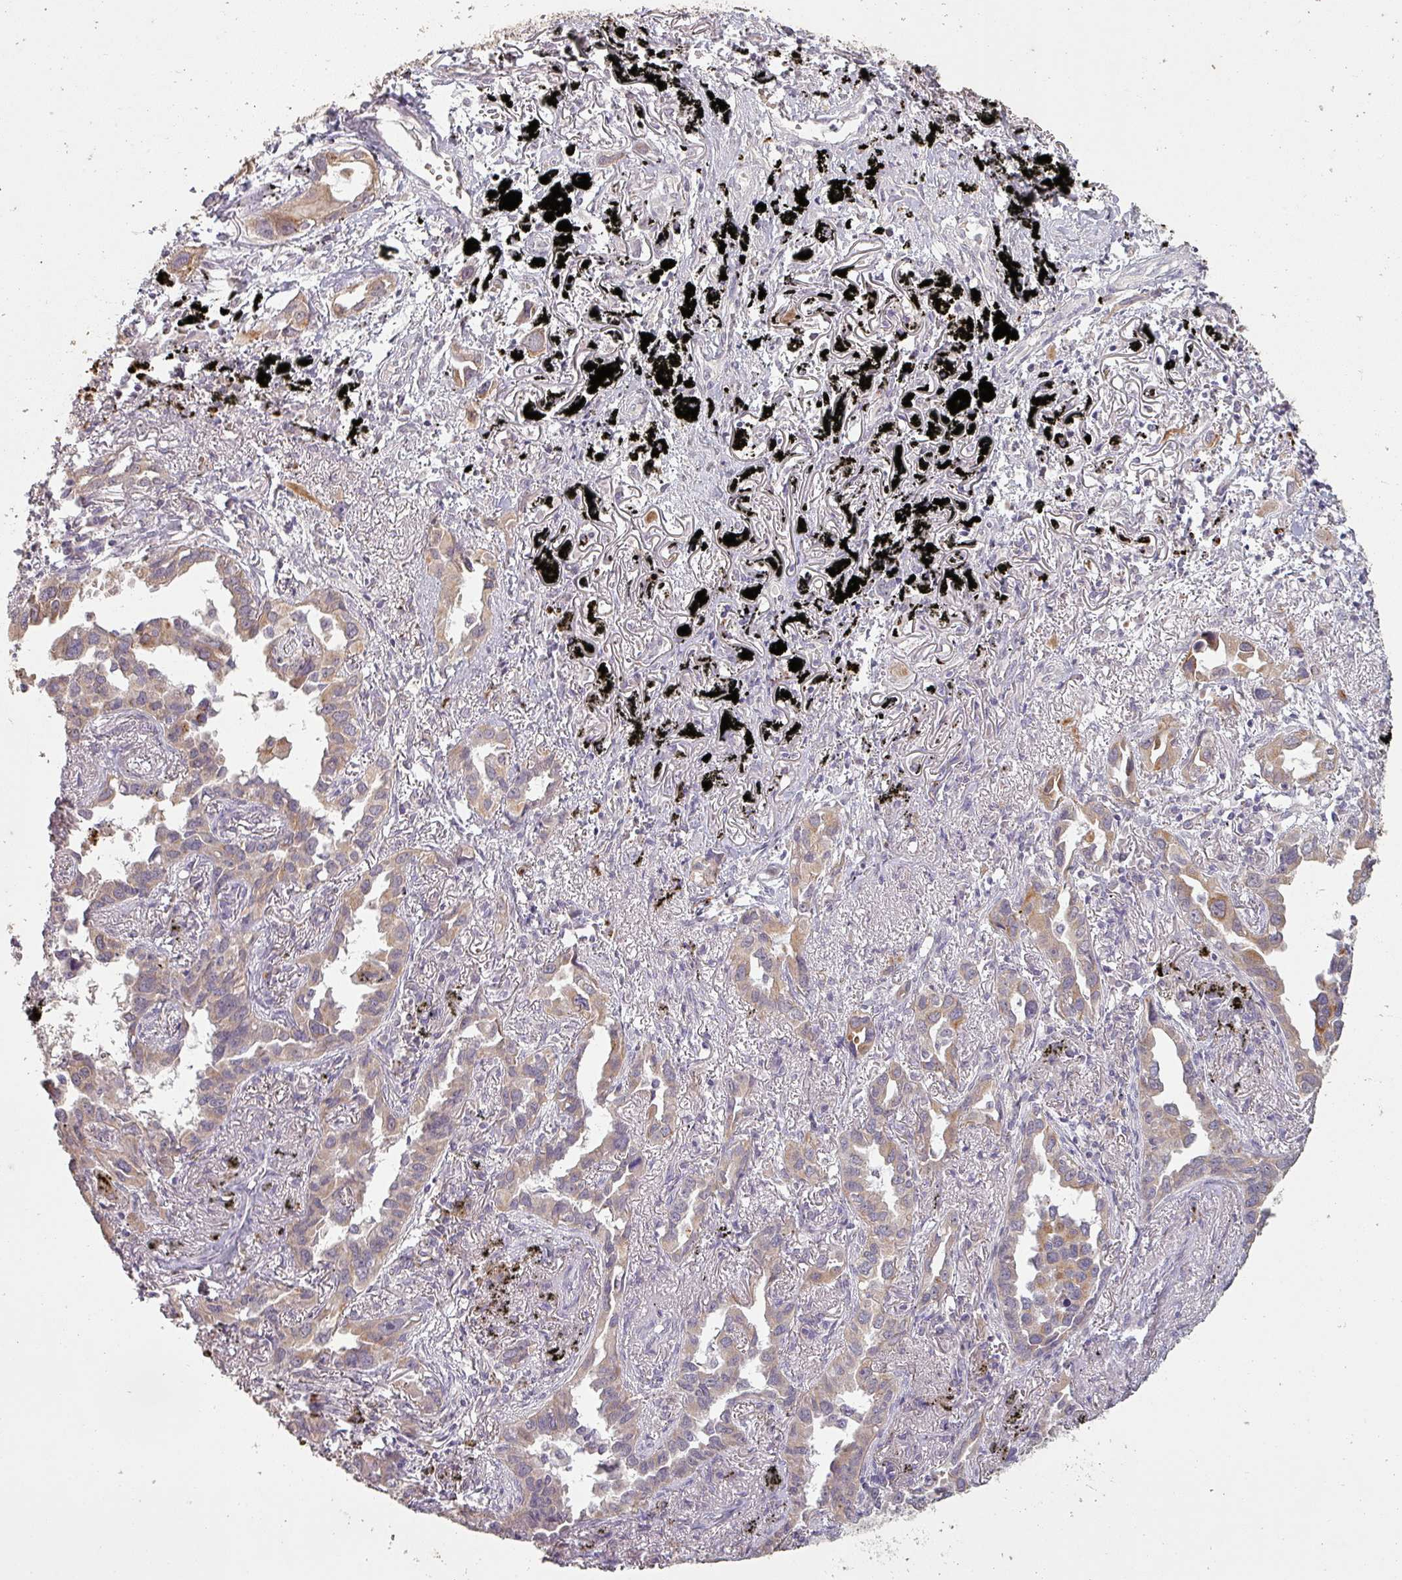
{"staining": {"intensity": "weak", "quantity": ">75%", "location": "cytoplasmic/membranous"}, "tissue": "lung cancer", "cell_type": "Tumor cells", "image_type": "cancer", "snomed": [{"axis": "morphology", "description": "Adenocarcinoma, NOS"}, {"axis": "topography", "description": "Lung"}], "caption": "Lung adenocarcinoma stained with immunohistochemistry demonstrates weak cytoplasmic/membranous expression in approximately >75% of tumor cells.", "gene": "LYPLA1", "patient": {"sex": "male", "age": 67}}